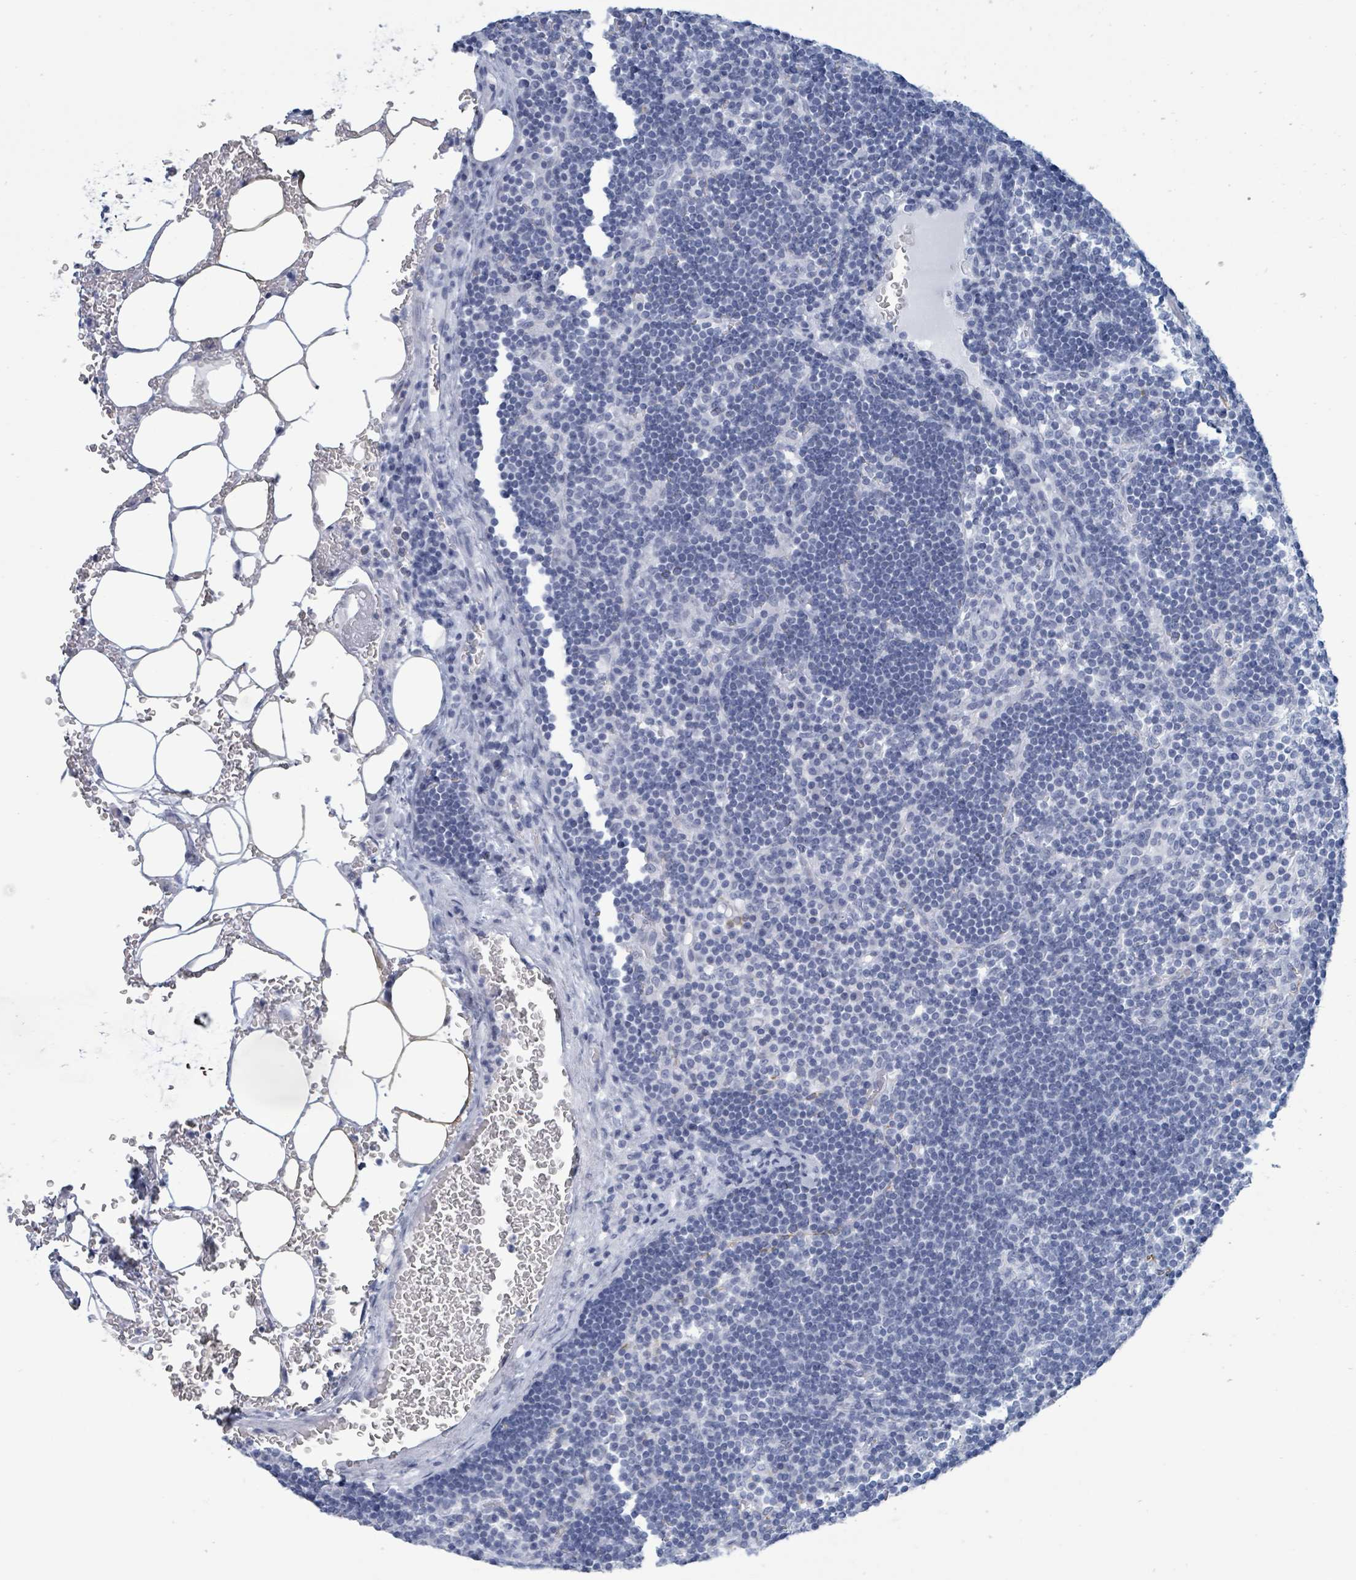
{"staining": {"intensity": "negative", "quantity": "none", "location": "none"}, "tissue": "lymph node", "cell_type": "Germinal center cells", "image_type": "normal", "snomed": [{"axis": "morphology", "description": "Normal tissue, NOS"}, {"axis": "topography", "description": "Lymph node"}], "caption": "Germinal center cells are negative for protein expression in unremarkable human lymph node.", "gene": "KRT8", "patient": {"sex": "male", "age": 53}}